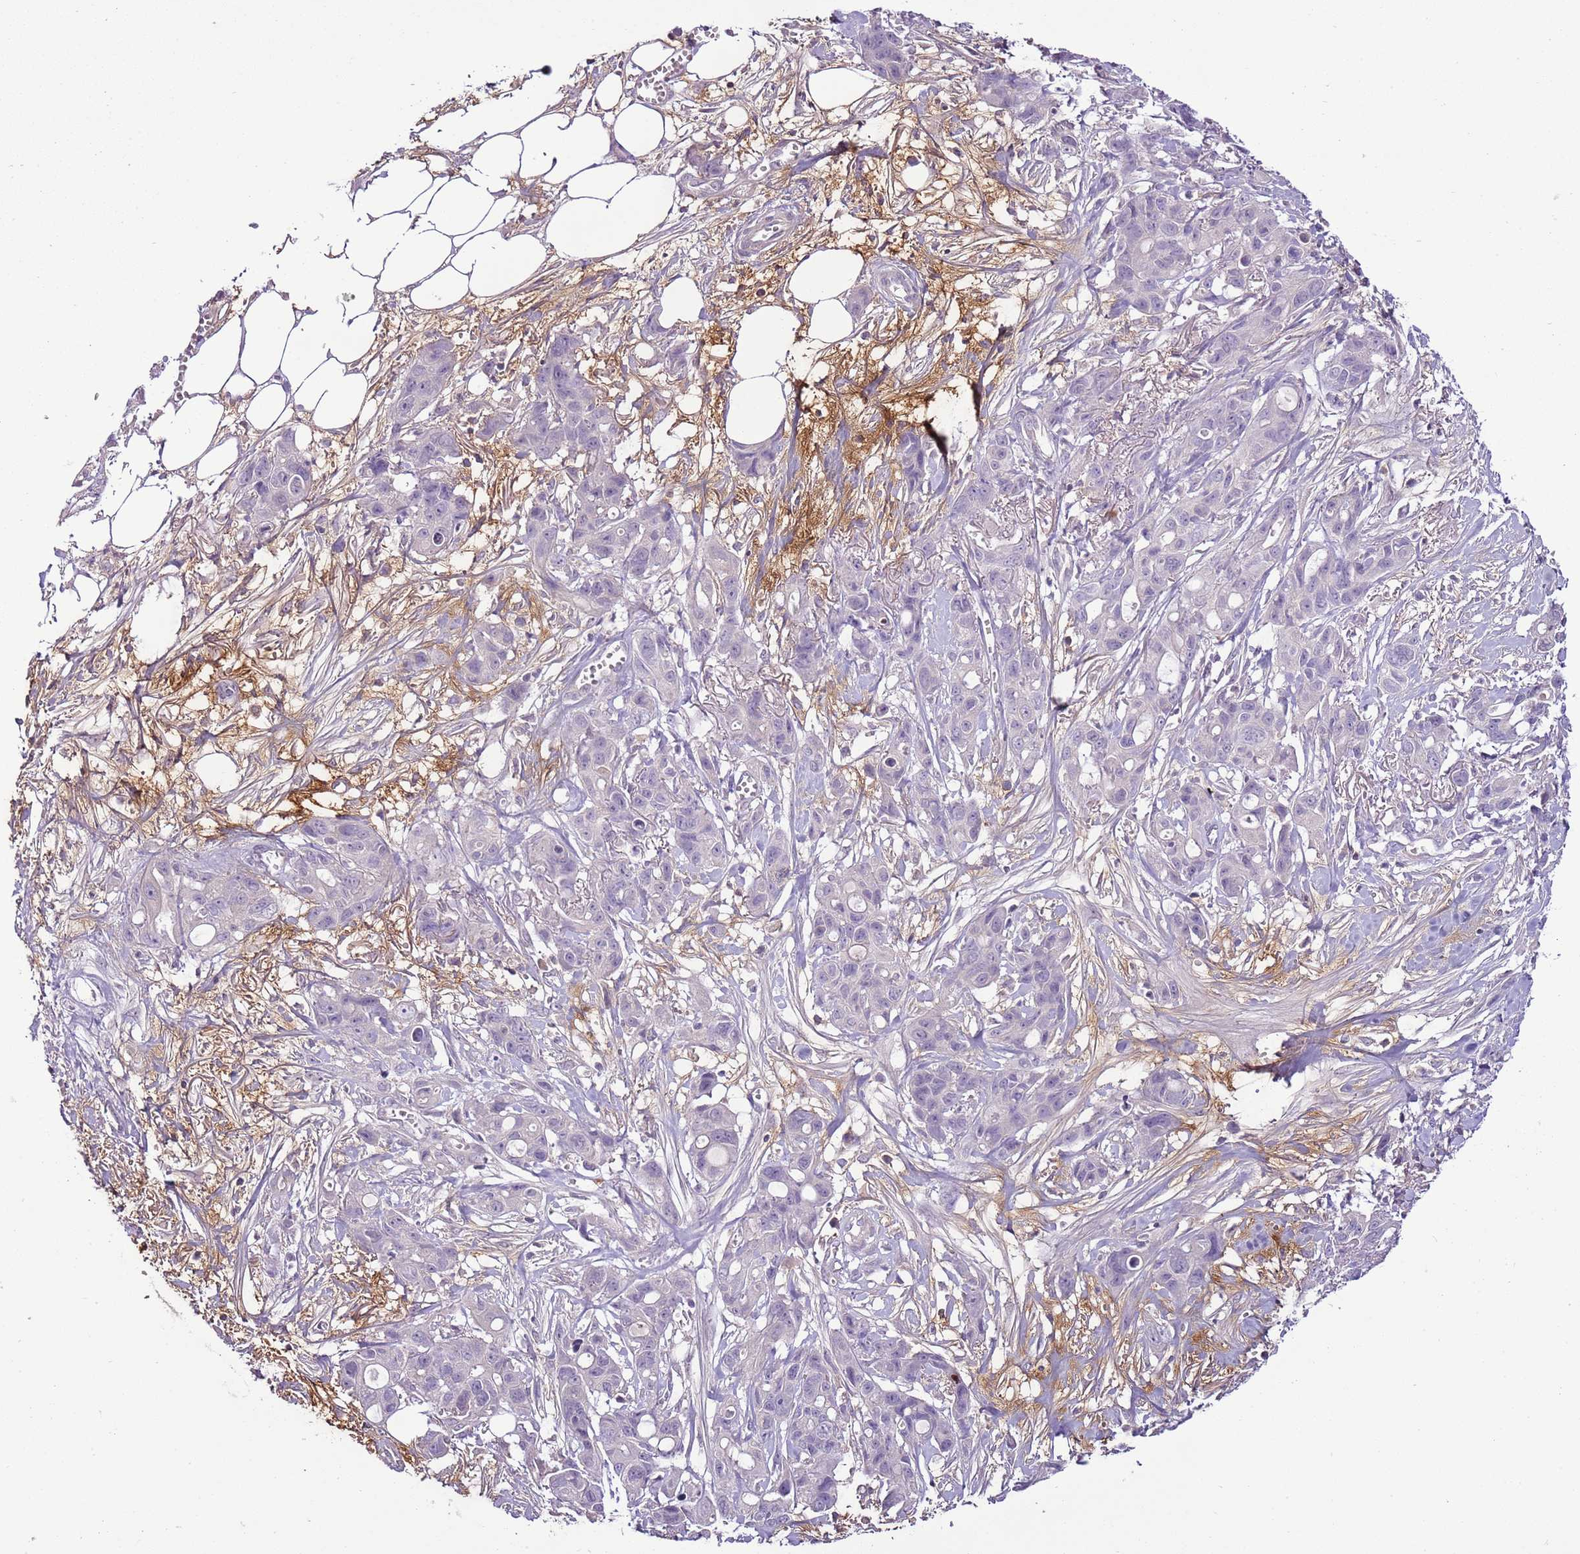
{"staining": {"intensity": "negative", "quantity": "none", "location": "none"}, "tissue": "ovarian cancer", "cell_type": "Tumor cells", "image_type": "cancer", "snomed": [{"axis": "morphology", "description": "Cystadenocarcinoma, mucinous, NOS"}, {"axis": "topography", "description": "Ovary"}], "caption": "This is a photomicrograph of immunohistochemistry staining of ovarian cancer, which shows no expression in tumor cells. (DAB immunohistochemistry (IHC), high magnification).", "gene": "CMKLR1", "patient": {"sex": "female", "age": 70}}